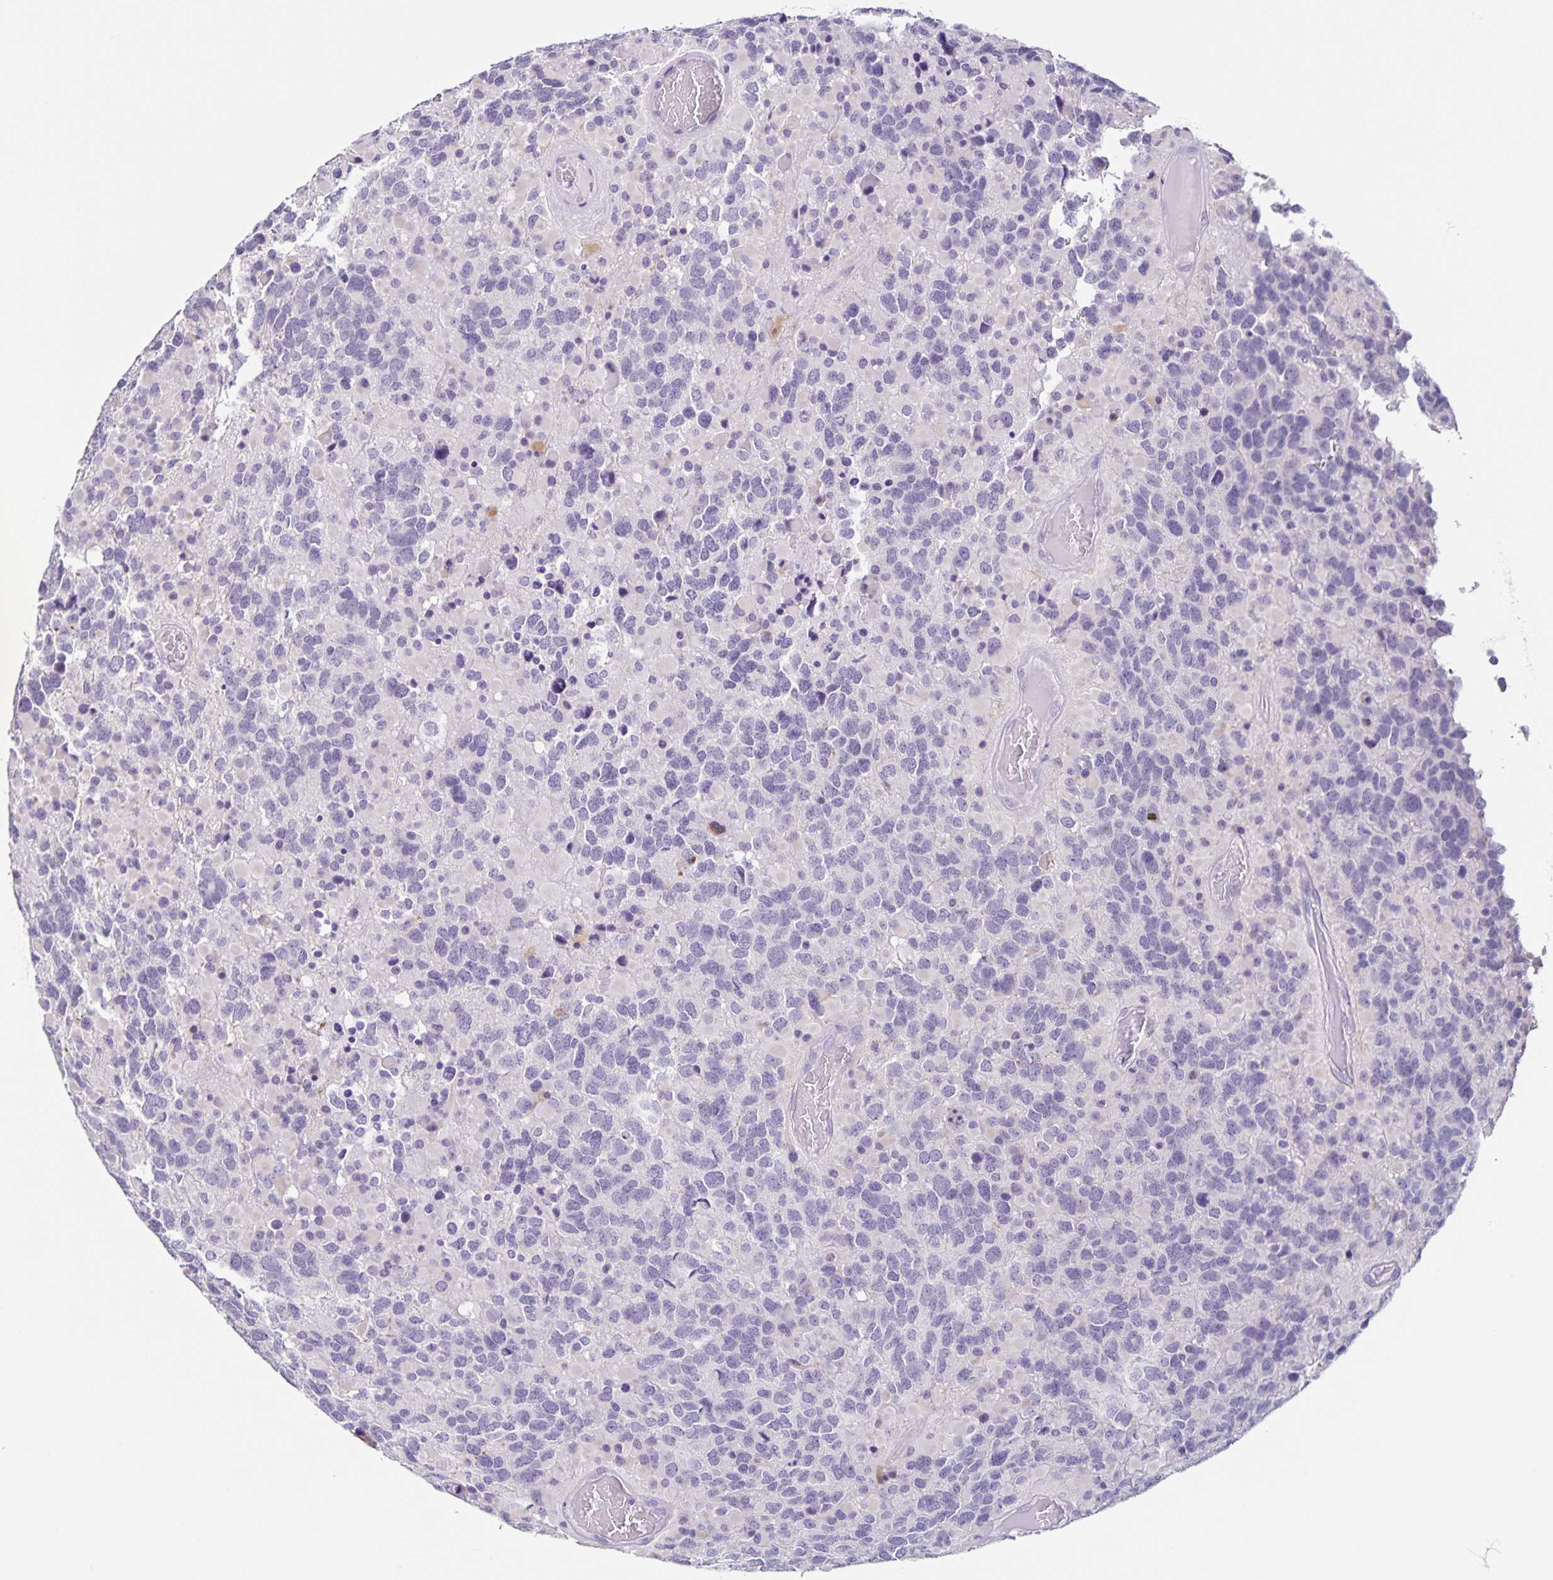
{"staining": {"intensity": "negative", "quantity": "none", "location": "none"}, "tissue": "glioma", "cell_type": "Tumor cells", "image_type": "cancer", "snomed": [{"axis": "morphology", "description": "Glioma, malignant, High grade"}, {"axis": "topography", "description": "Brain"}], "caption": "IHC of glioma shows no positivity in tumor cells. (Stains: DAB IHC with hematoxylin counter stain, Microscopy: brightfield microscopy at high magnification).", "gene": "SLC12A3", "patient": {"sex": "female", "age": 40}}